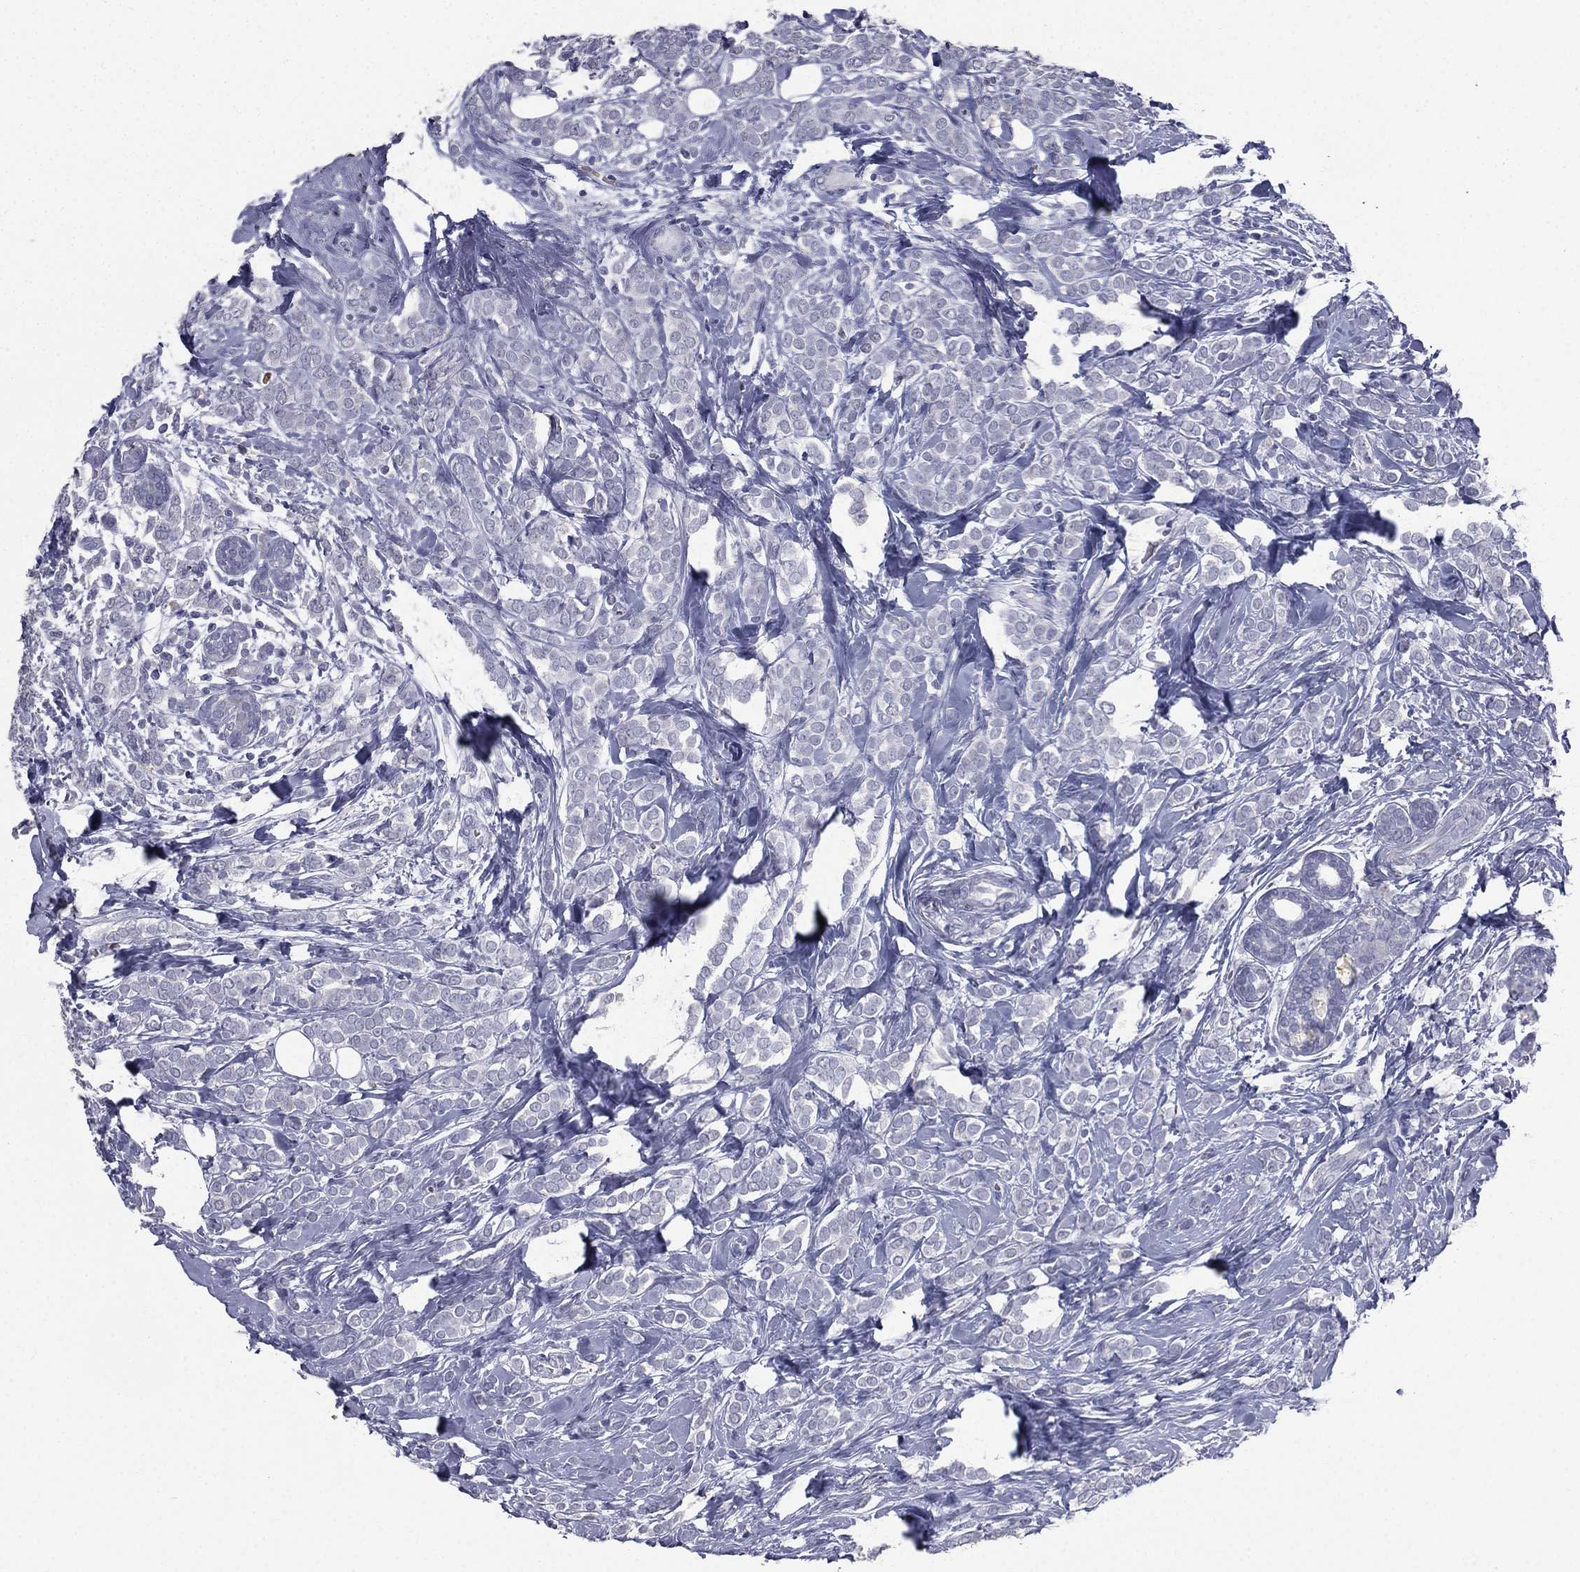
{"staining": {"intensity": "negative", "quantity": "none", "location": "none"}, "tissue": "breast cancer", "cell_type": "Tumor cells", "image_type": "cancer", "snomed": [{"axis": "morphology", "description": "Lobular carcinoma"}, {"axis": "topography", "description": "Breast"}], "caption": "Immunohistochemical staining of breast cancer (lobular carcinoma) exhibits no significant staining in tumor cells.", "gene": "ESX1", "patient": {"sex": "female", "age": 49}}